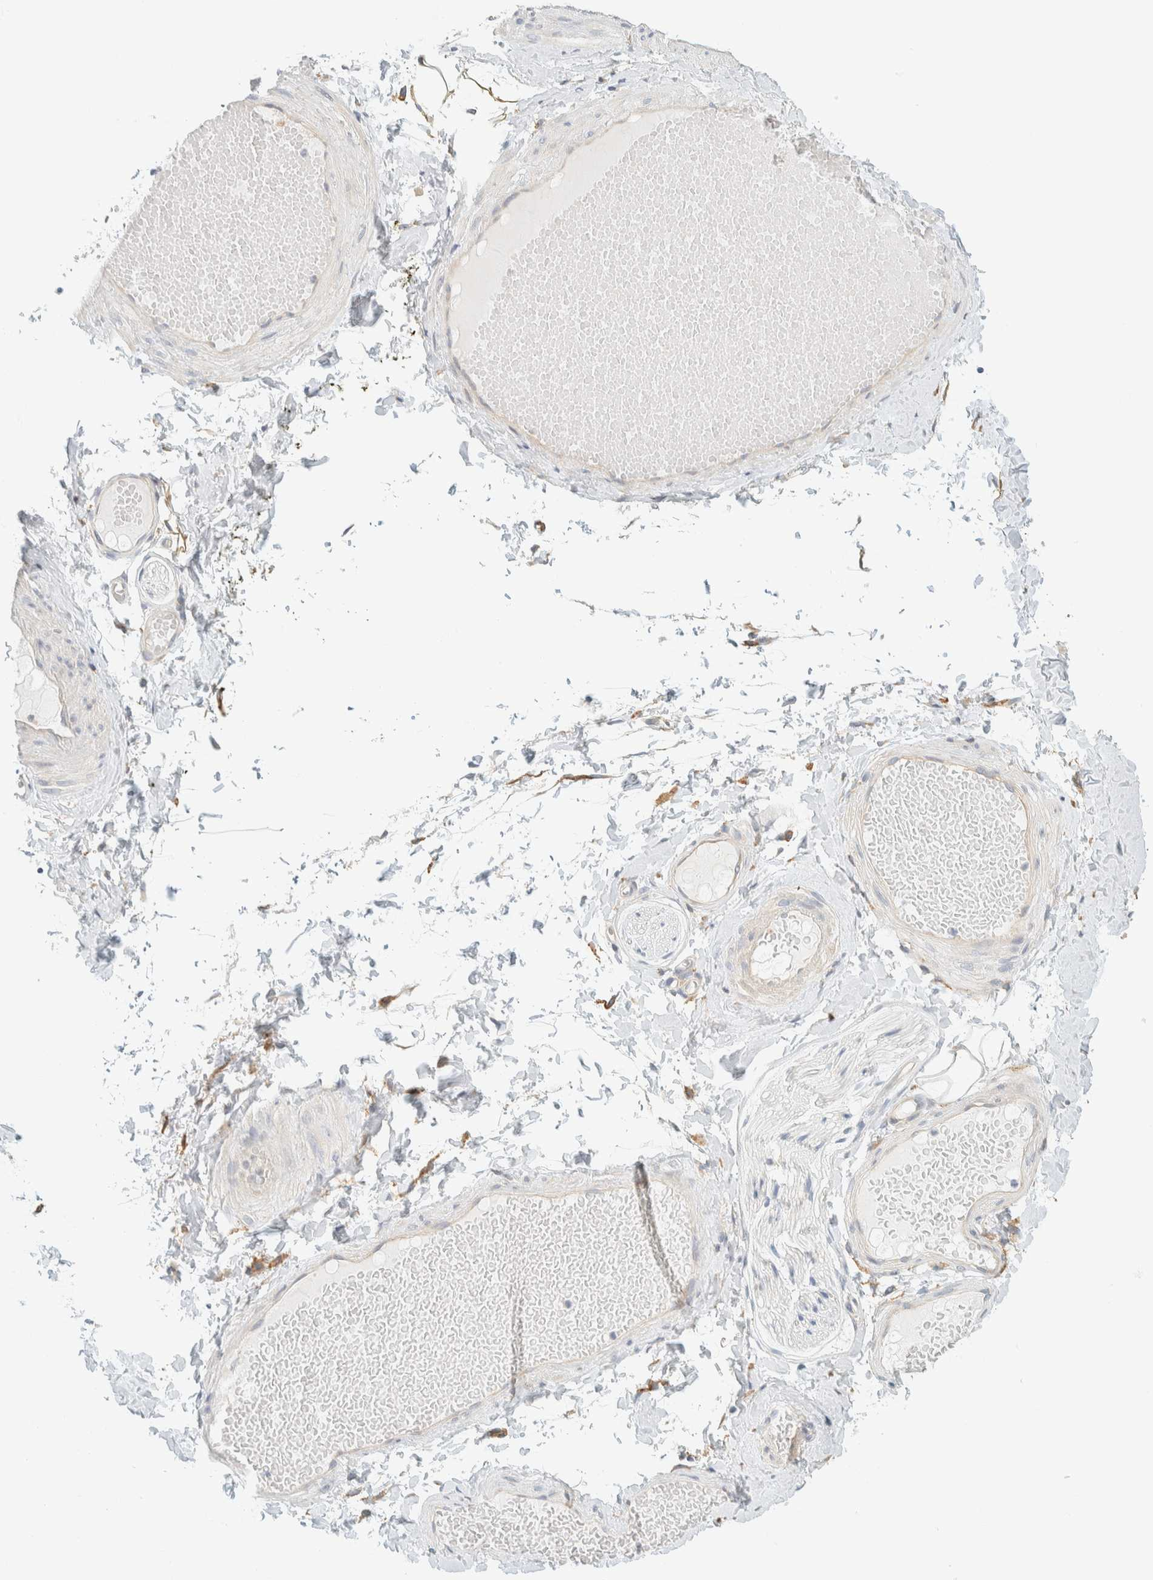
{"staining": {"intensity": "negative", "quantity": "none", "location": "none"}, "tissue": "adipose tissue", "cell_type": "Adipocytes", "image_type": "normal", "snomed": [{"axis": "morphology", "description": "Normal tissue, NOS"}, {"axis": "topography", "description": "Adipose tissue"}, {"axis": "topography", "description": "Vascular tissue"}, {"axis": "topography", "description": "Peripheral nerve tissue"}], "caption": "Adipose tissue stained for a protein using immunohistochemistry (IHC) exhibits no expression adipocytes.", "gene": "AARSD1", "patient": {"sex": "male", "age": 25}}